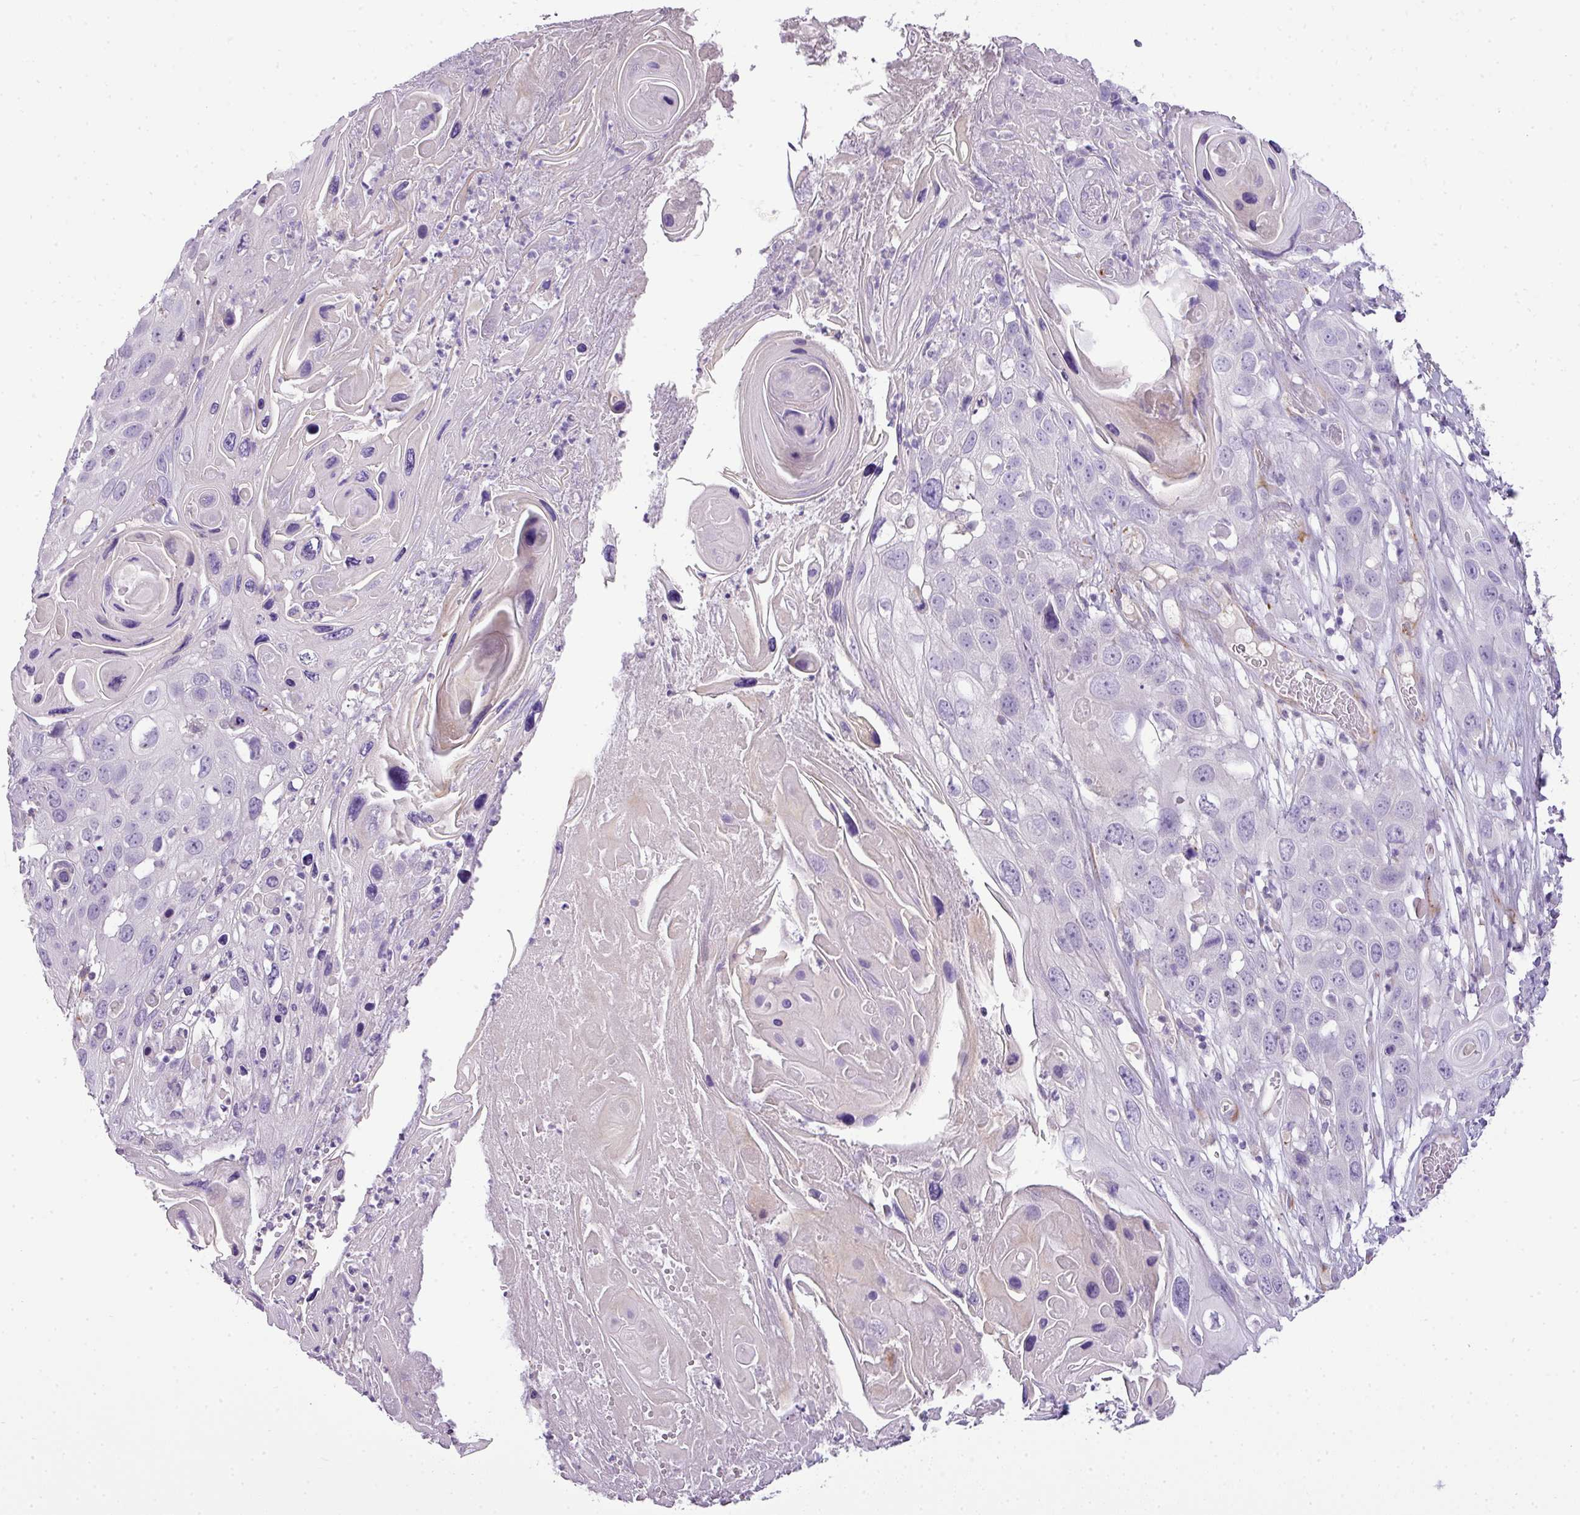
{"staining": {"intensity": "negative", "quantity": "none", "location": "none"}, "tissue": "skin cancer", "cell_type": "Tumor cells", "image_type": "cancer", "snomed": [{"axis": "morphology", "description": "Squamous cell carcinoma, NOS"}, {"axis": "topography", "description": "Skin"}], "caption": "DAB immunohistochemical staining of skin cancer (squamous cell carcinoma) demonstrates no significant staining in tumor cells.", "gene": "ENSG00000273748", "patient": {"sex": "male", "age": 55}}